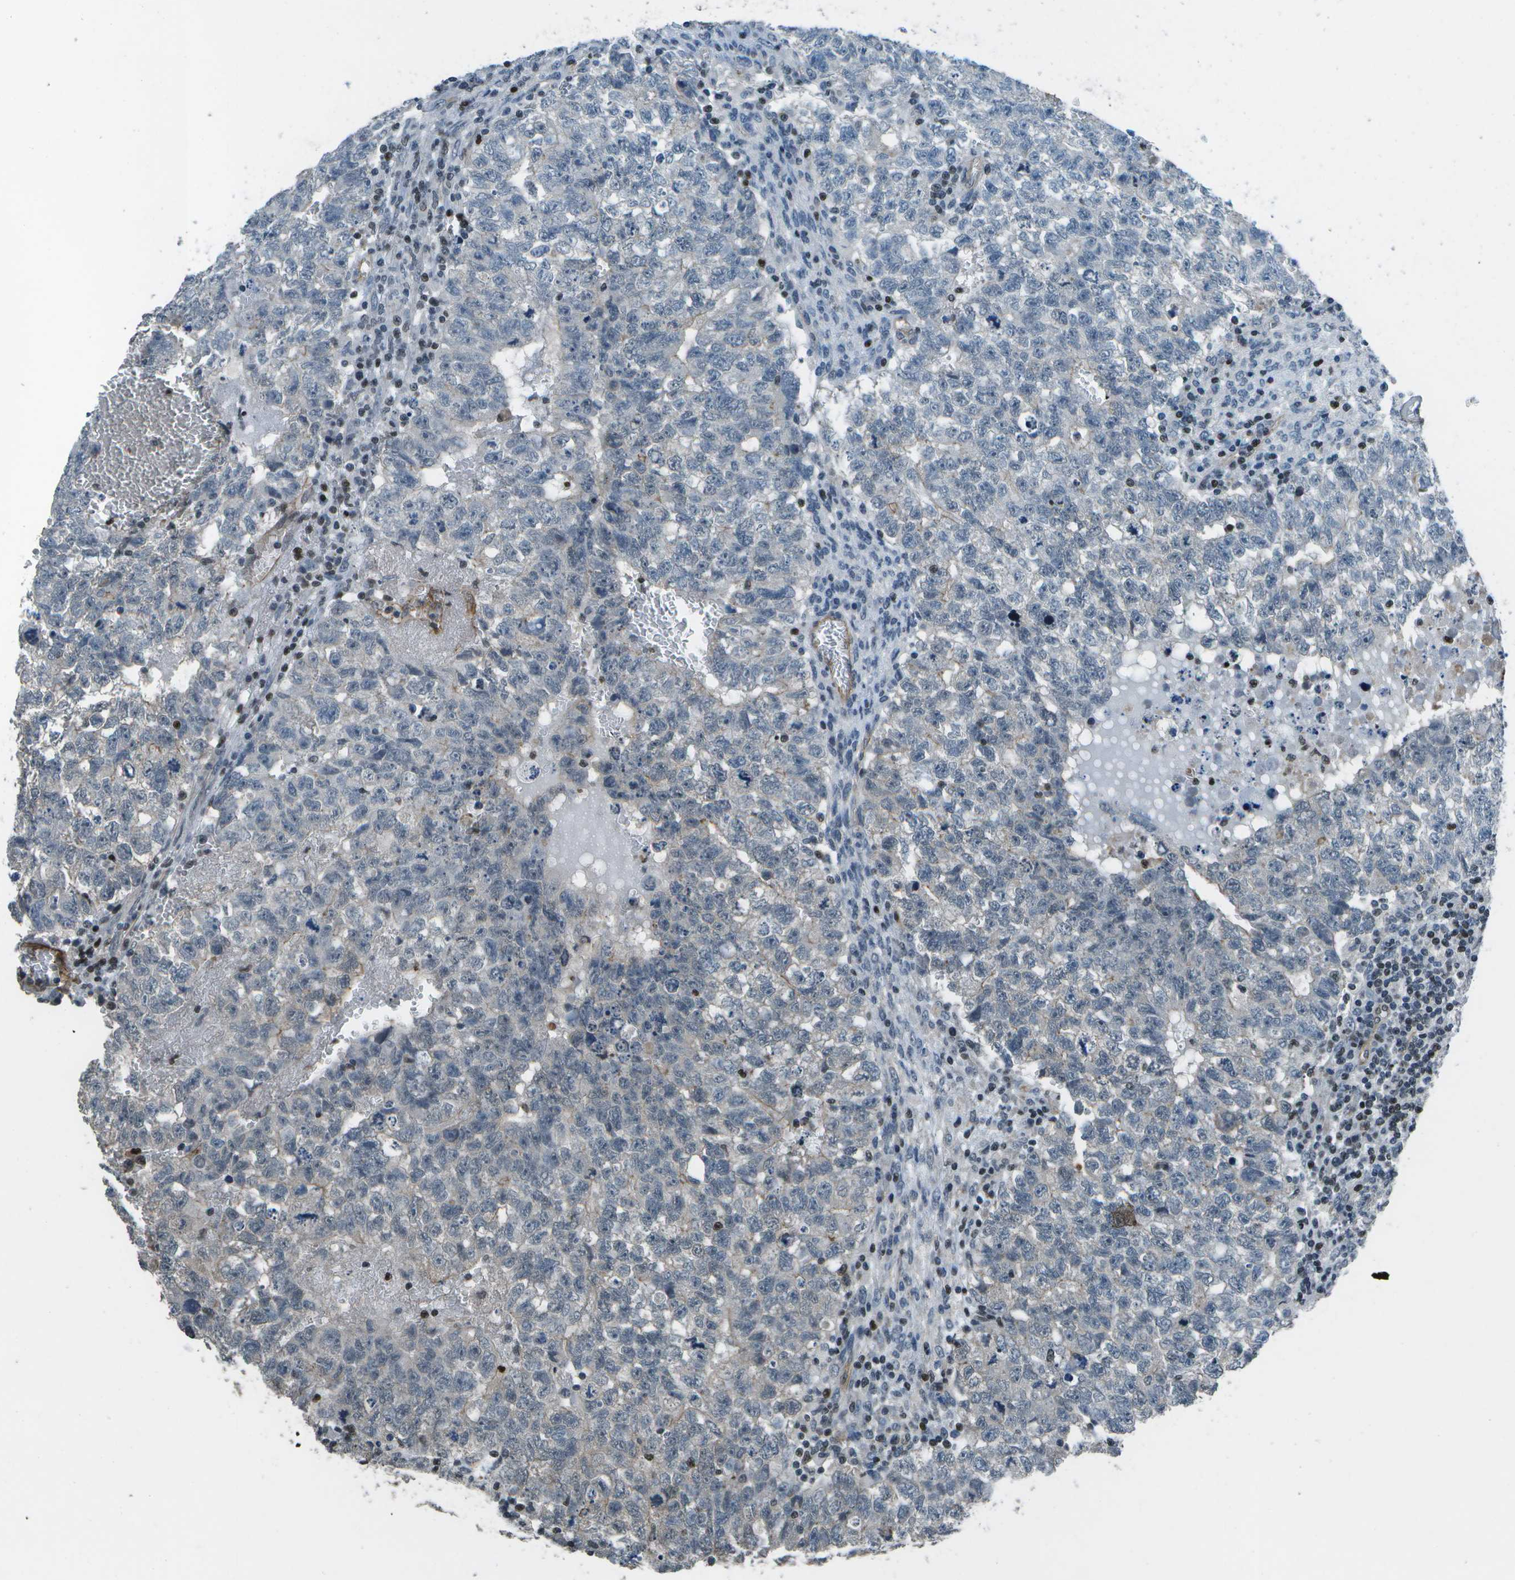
{"staining": {"intensity": "negative", "quantity": "none", "location": "none"}, "tissue": "testis cancer", "cell_type": "Tumor cells", "image_type": "cancer", "snomed": [{"axis": "morphology", "description": "Seminoma, NOS"}, {"axis": "morphology", "description": "Carcinoma, Embryonal, NOS"}, {"axis": "topography", "description": "Testis"}], "caption": "DAB (3,3'-diaminobenzidine) immunohistochemical staining of human seminoma (testis) shows no significant expression in tumor cells.", "gene": "PDLIM1", "patient": {"sex": "male", "age": 38}}